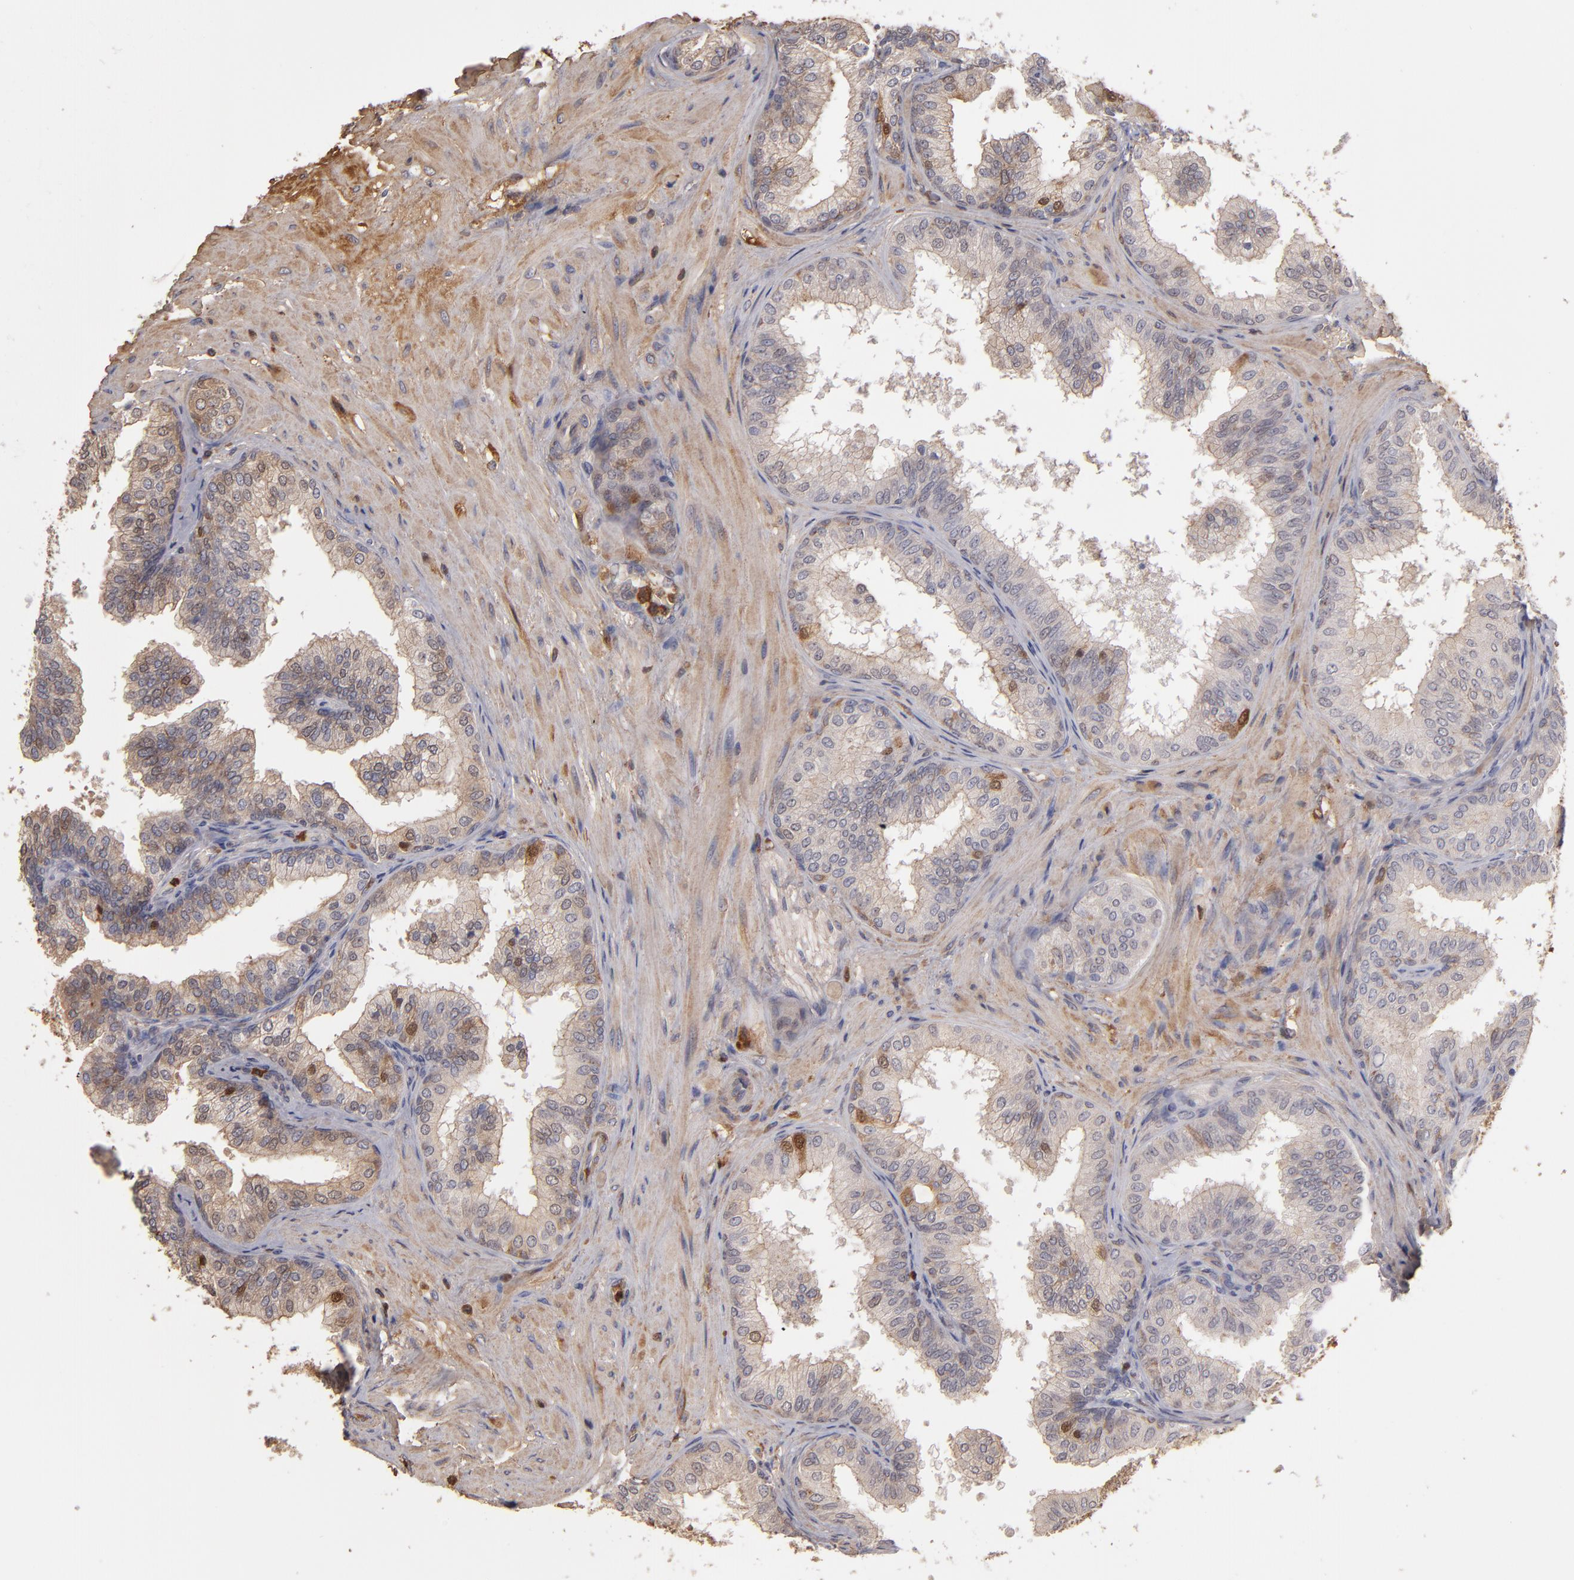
{"staining": {"intensity": "weak", "quantity": ">75%", "location": "cytoplasmic/membranous"}, "tissue": "prostate", "cell_type": "Glandular cells", "image_type": "normal", "snomed": [{"axis": "morphology", "description": "Normal tissue, NOS"}, {"axis": "topography", "description": "Prostate"}], "caption": "A low amount of weak cytoplasmic/membranous expression is present in approximately >75% of glandular cells in unremarkable prostate. The staining is performed using DAB (3,3'-diaminobenzidine) brown chromogen to label protein expression. The nuclei are counter-stained blue using hematoxylin.", "gene": "SERPINA7", "patient": {"sex": "male", "age": 60}}